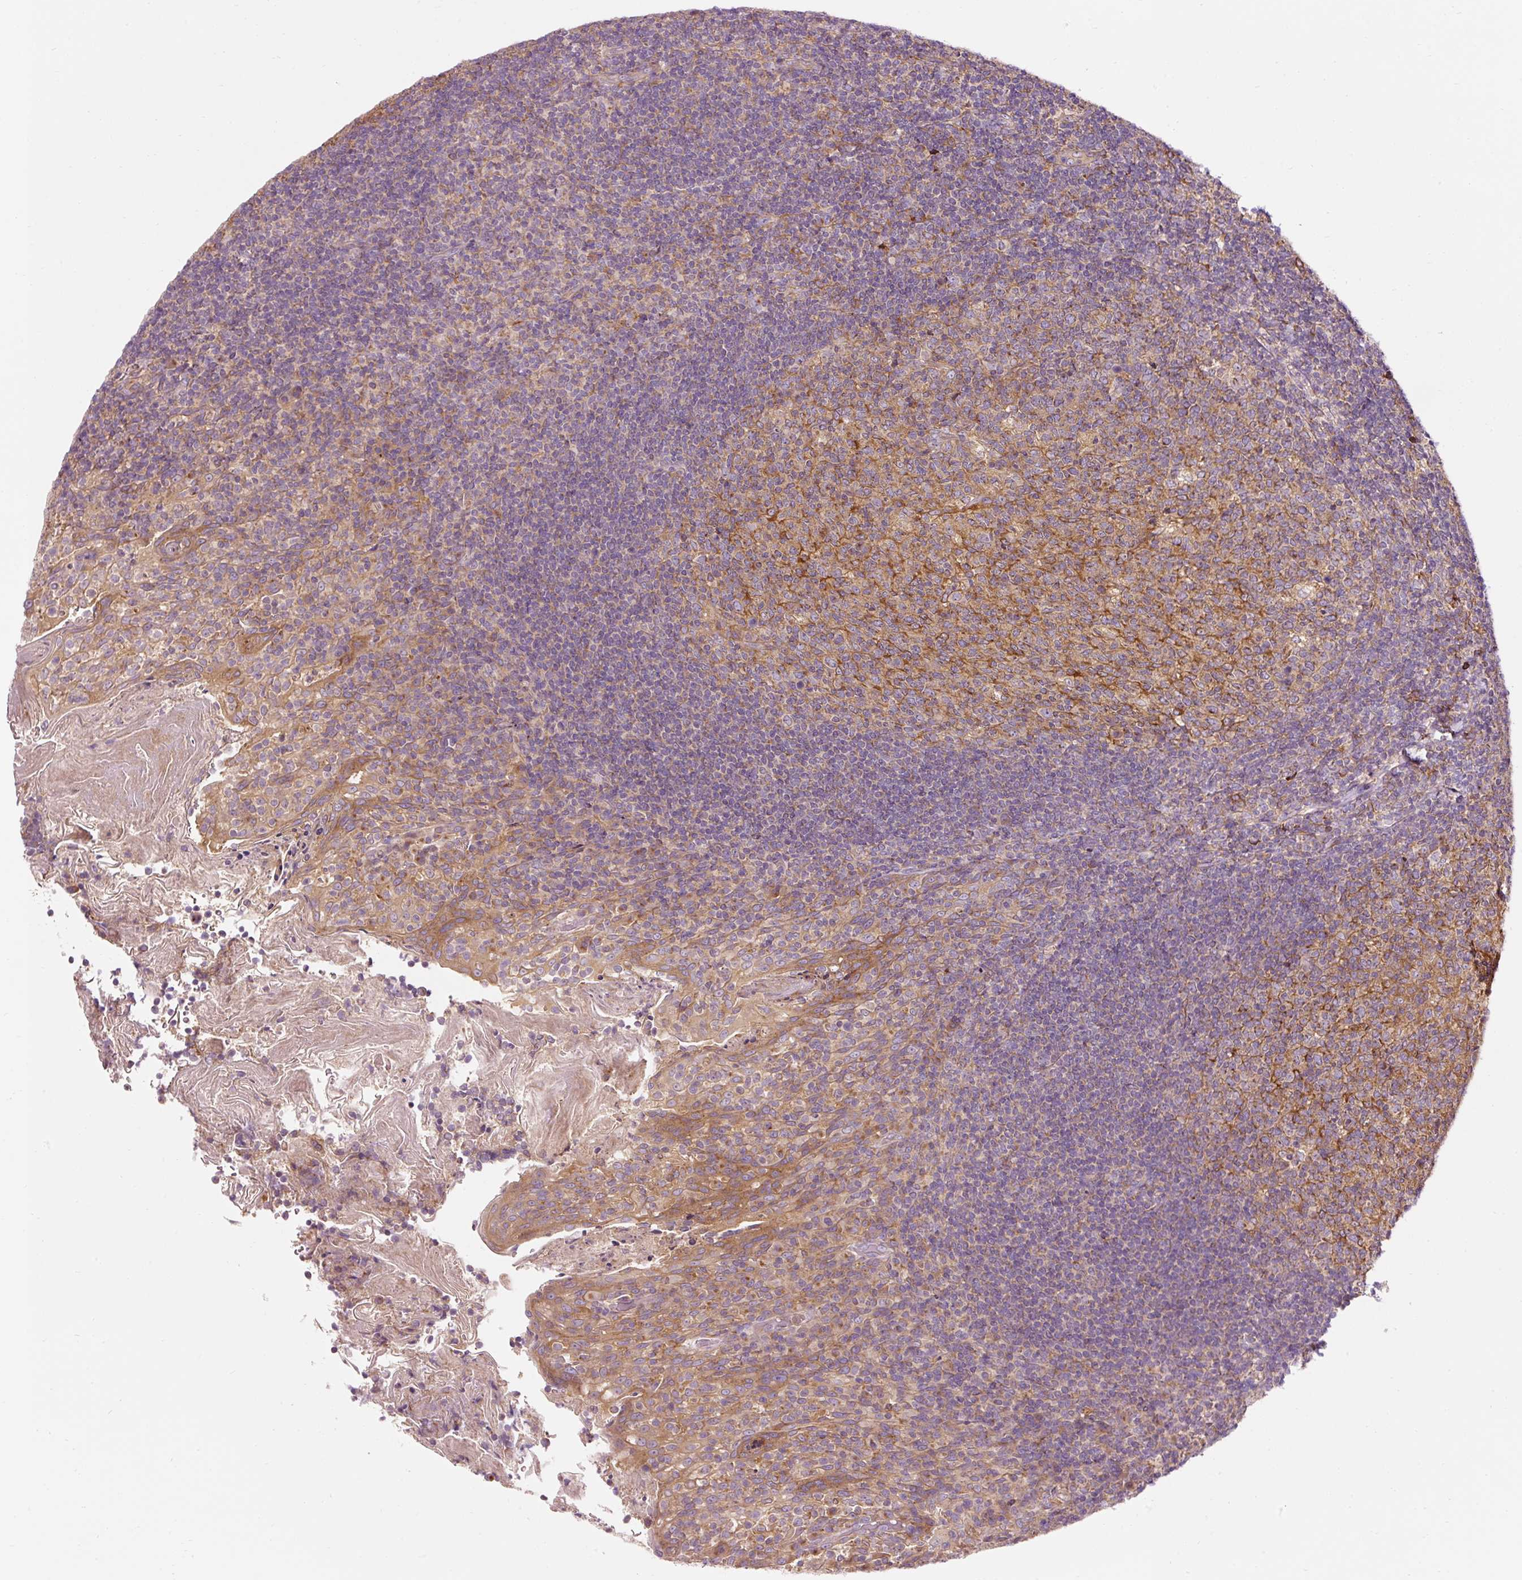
{"staining": {"intensity": "moderate", "quantity": "<25%", "location": "cytoplasmic/membranous"}, "tissue": "tonsil", "cell_type": "Germinal center cells", "image_type": "normal", "snomed": [{"axis": "morphology", "description": "Normal tissue, NOS"}, {"axis": "topography", "description": "Tonsil"}], "caption": "This image displays normal tonsil stained with IHC to label a protein in brown. The cytoplasmic/membranous of germinal center cells show moderate positivity for the protein. Nuclei are counter-stained blue.", "gene": "NAPA", "patient": {"sex": "female", "age": 10}}